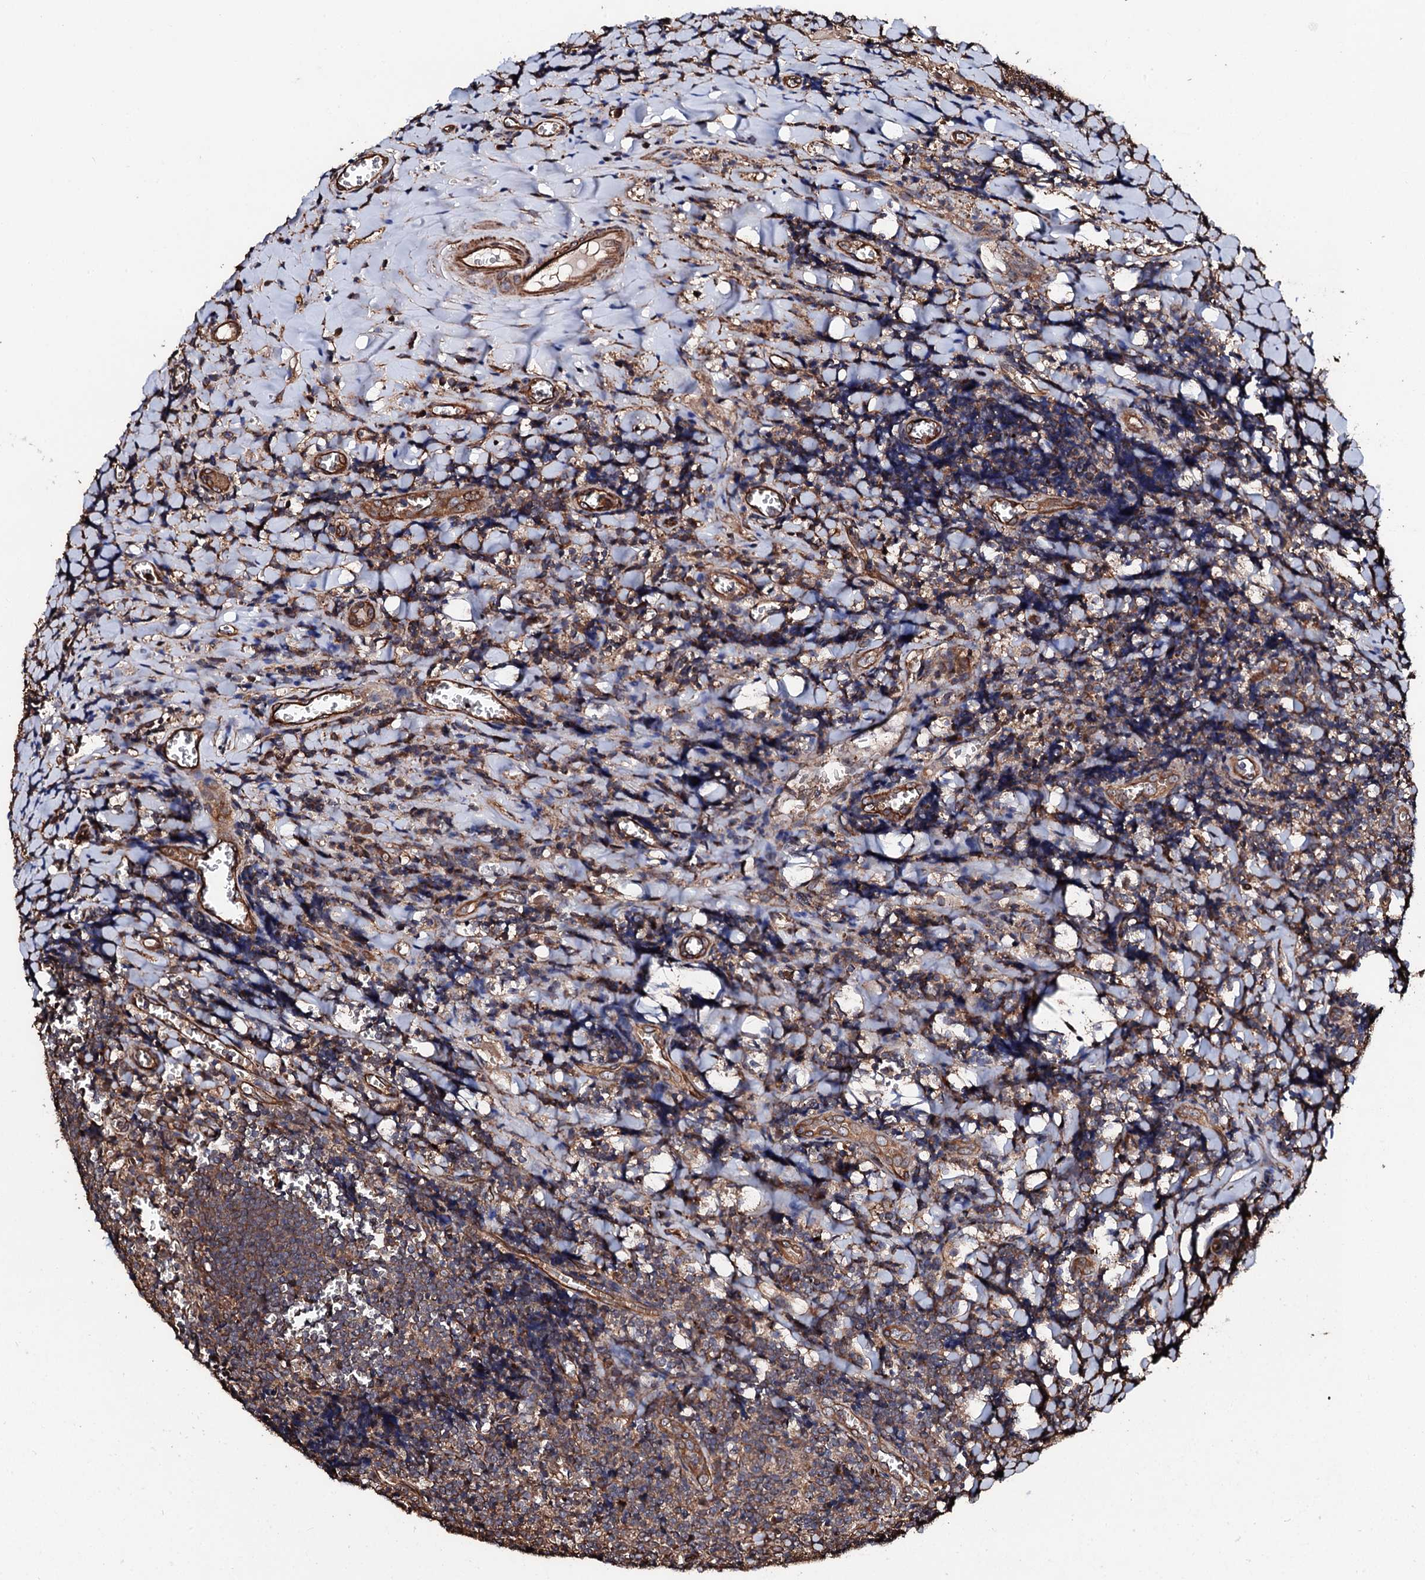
{"staining": {"intensity": "moderate", "quantity": "<25%", "location": "cytoplasmic/membranous"}, "tissue": "tonsil", "cell_type": "Germinal center cells", "image_type": "normal", "snomed": [{"axis": "morphology", "description": "Normal tissue, NOS"}, {"axis": "topography", "description": "Tonsil"}], "caption": "Protein staining by immunohistochemistry (IHC) exhibits moderate cytoplasmic/membranous positivity in approximately <25% of germinal center cells in unremarkable tonsil.", "gene": "CKAP5", "patient": {"sex": "male", "age": 27}}